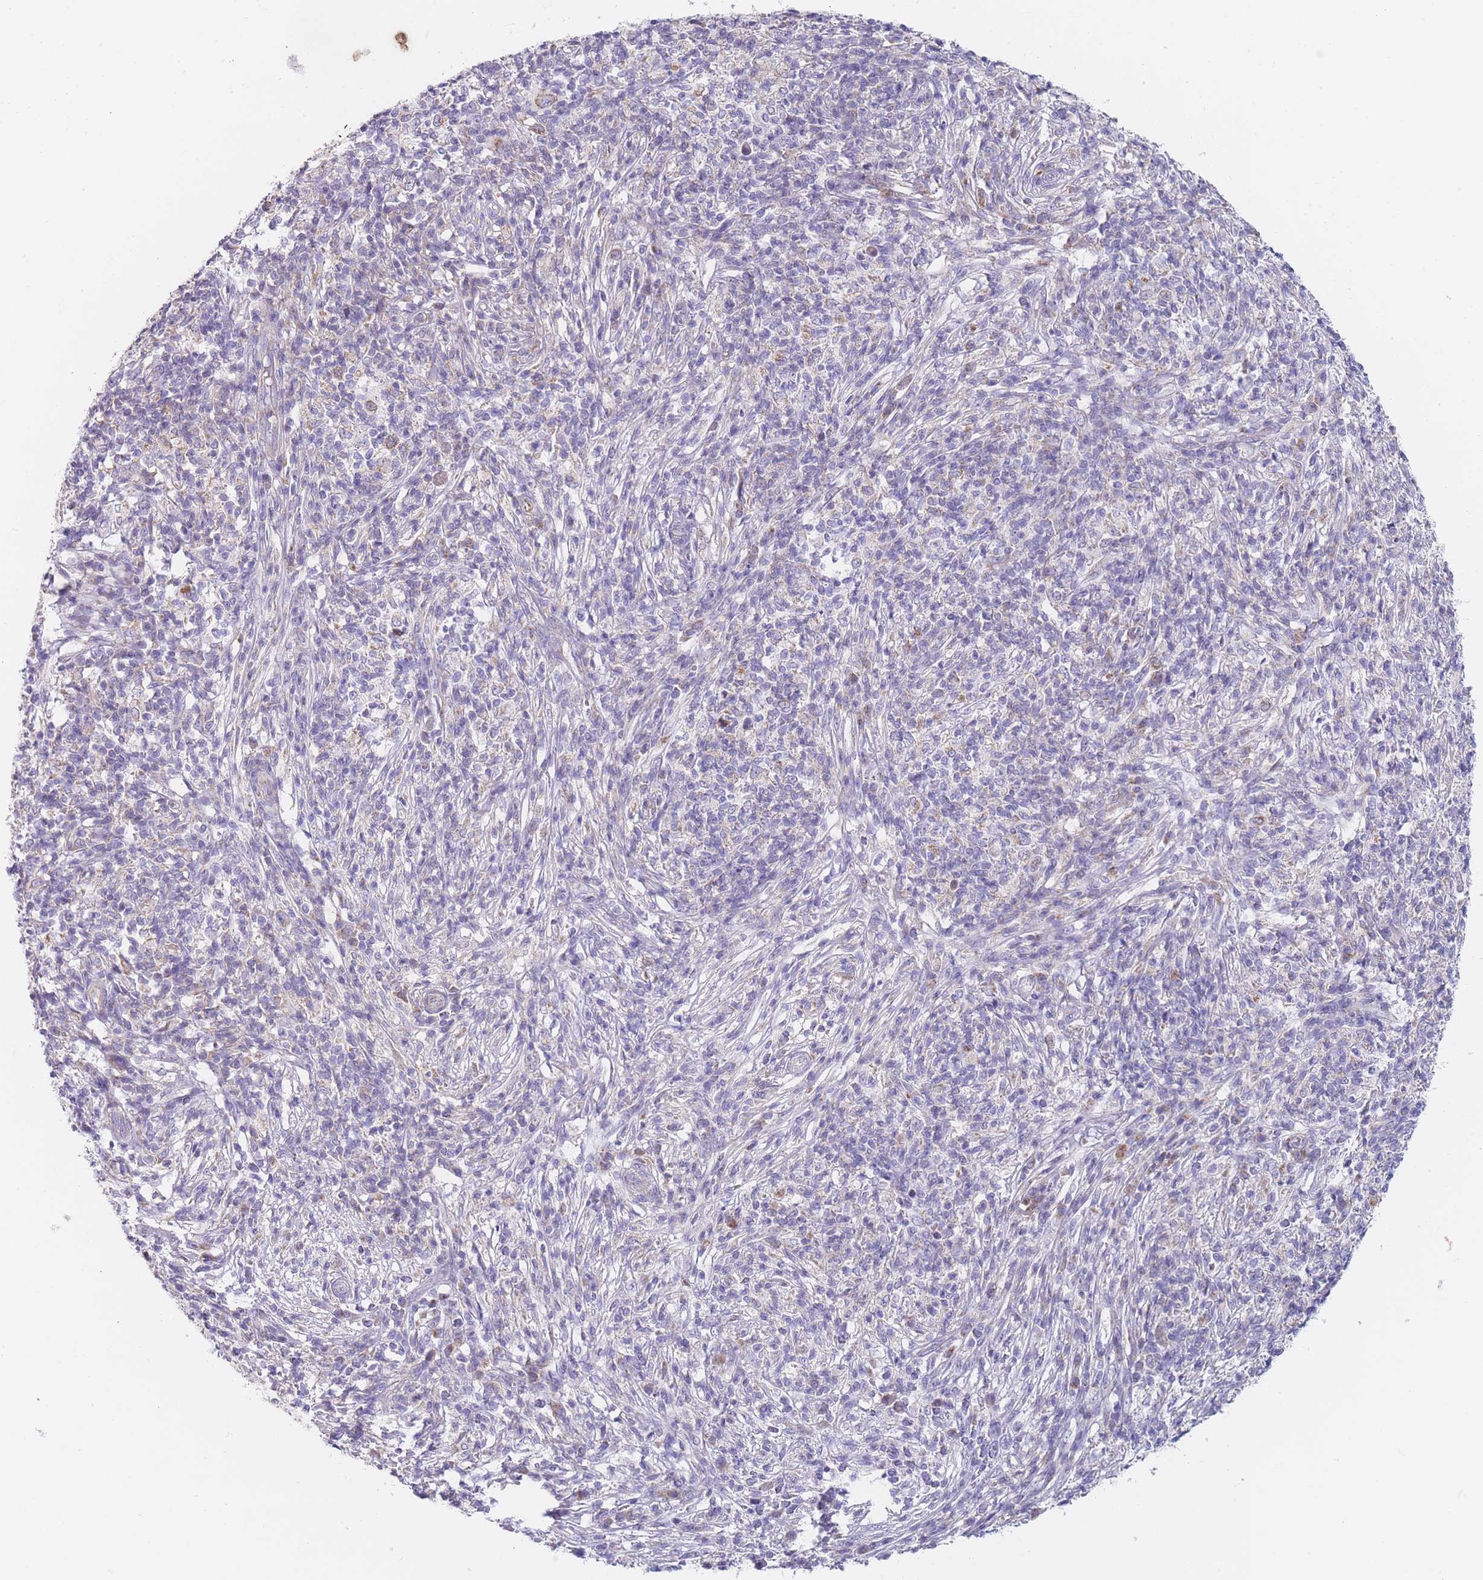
{"staining": {"intensity": "negative", "quantity": "none", "location": "none"}, "tissue": "melanoma", "cell_type": "Tumor cells", "image_type": "cancer", "snomed": [{"axis": "morphology", "description": "Malignant melanoma, NOS"}, {"axis": "topography", "description": "Skin"}], "caption": "Immunohistochemical staining of melanoma displays no significant positivity in tumor cells.", "gene": "MRPS14", "patient": {"sex": "male", "age": 66}}